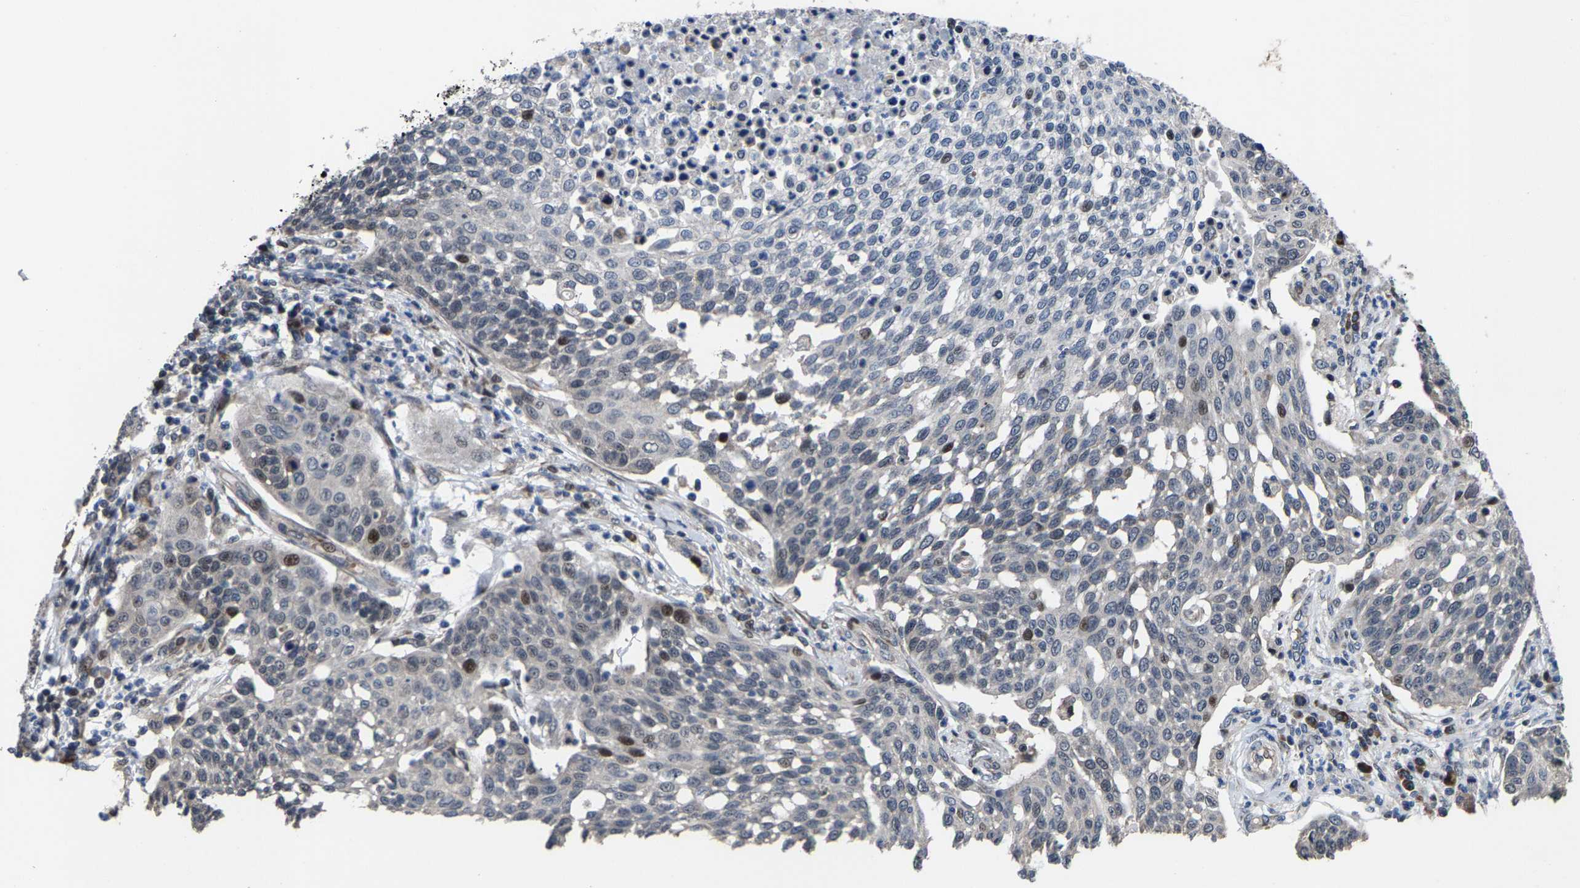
{"staining": {"intensity": "moderate", "quantity": "<25%", "location": "nuclear"}, "tissue": "cervical cancer", "cell_type": "Tumor cells", "image_type": "cancer", "snomed": [{"axis": "morphology", "description": "Squamous cell carcinoma, NOS"}, {"axis": "topography", "description": "Cervix"}], "caption": "Tumor cells show low levels of moderate nuclear positivity in about <25% of cells in squamous cell carcinoma (cervical).", "gene": "HAUS6", "patient": {"sex": "female", "age": 34}}